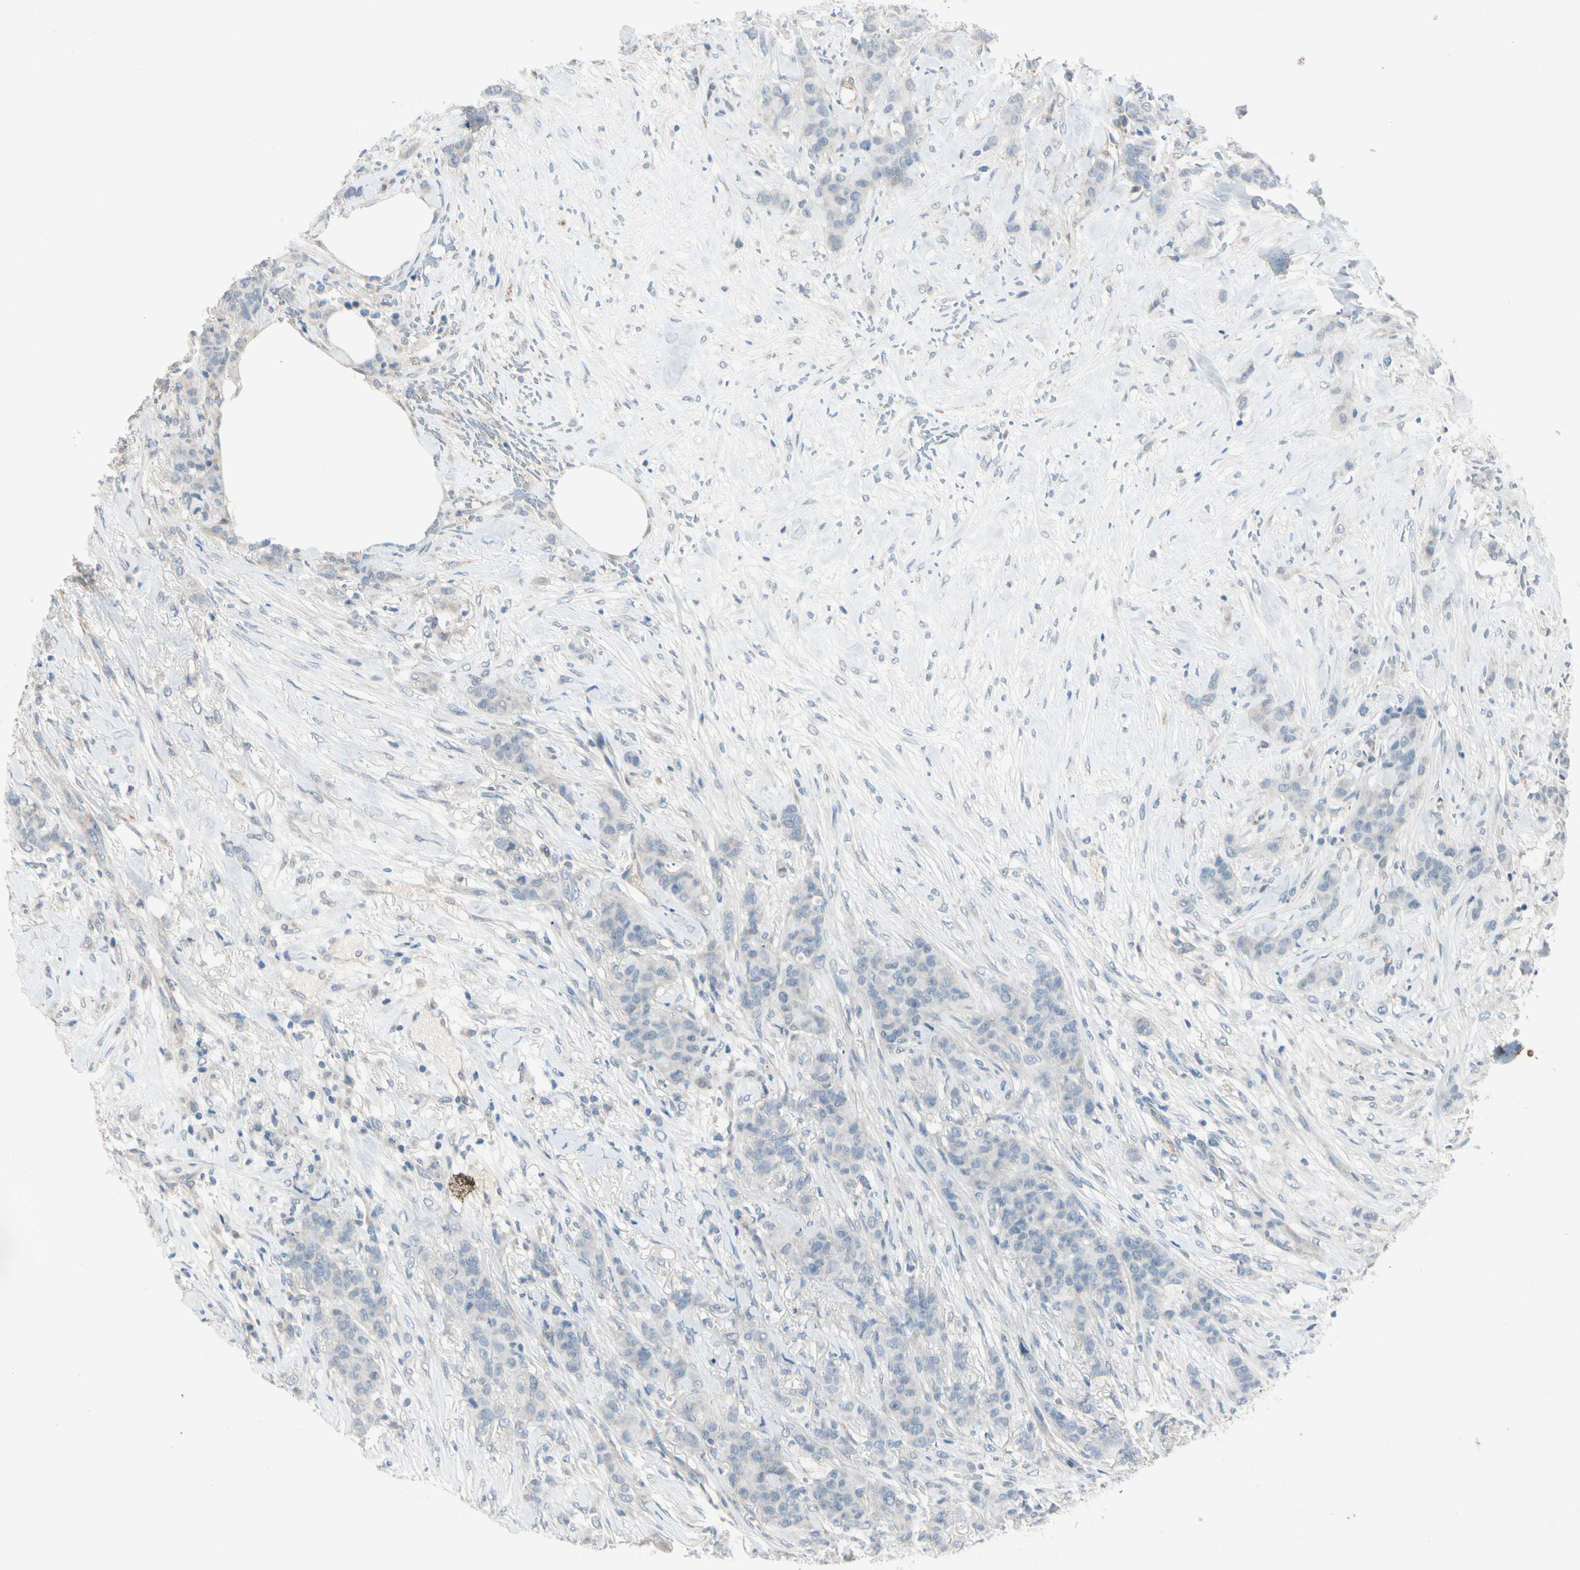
{"staining": {"intensity": "negative", "quantity": "none", "location": "none"}, "tissue": "breast cancer", "cell_type": "Tumor cells", "image_type": "cancer", "snomed": [{"axis": "morphology", "description": "Duct carcinoma"}, {"axis": "topography", "description": "Breast"}], "caption": "Micrograph shows no protein staining in tumor cells of breast cancer tissue. The staining is performed using DAB (3,3'-diaminobenzidine) brown chromogen with nuclei counter-stained in using hematoxylin.", "gene": "SERPIND1", "patient": {"sex": "female", "age": 40}}